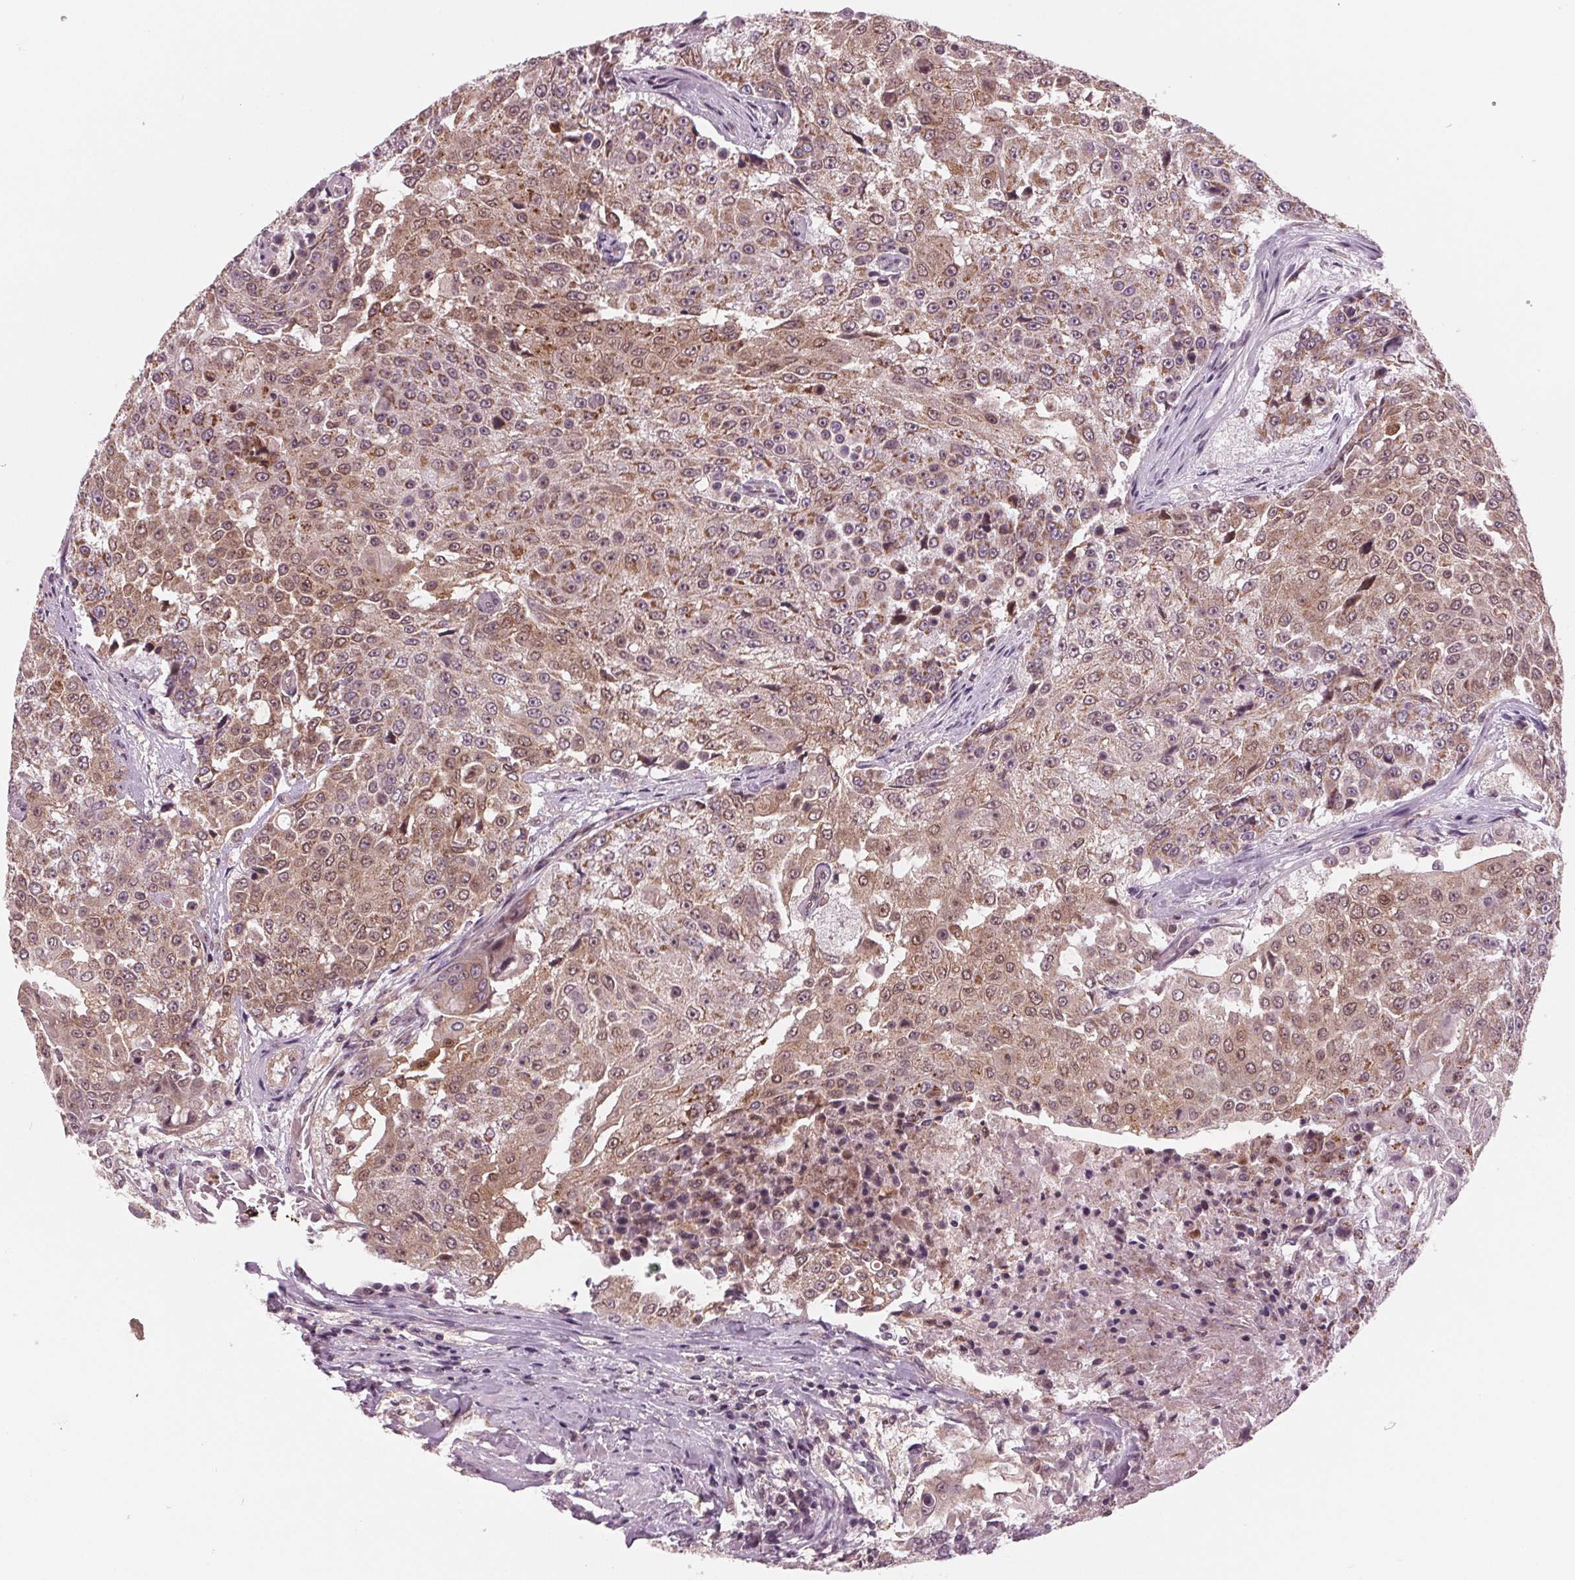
{"staining": {"intensity": "weak", "quantity": "25%-75%", "location": "cytoplasmic/membranous"}, "tissue": "urothelial cancer", "cell_type": "Tumor cells", "image_type": "cancer", "snomed": [{"axis": "morphology", "description": "Urothelial carcinoma, High grade"}, {"axis": "topography", "description": "Urinary bladder"}], "caption": "Urothelial cancer tissue reveals weak cytoplasmic/membranous positivity in approximately 25%-75% of tumor cells, visualized by immunohistochemistry. The staining was performed using DAB (3,3'-diaminobenzidine), with brown indicating positive protein expression. Nuclei are stained blue with hematoxylin.", "gene": "STAT3", "patient": {"sex": "female", "age": 63}}